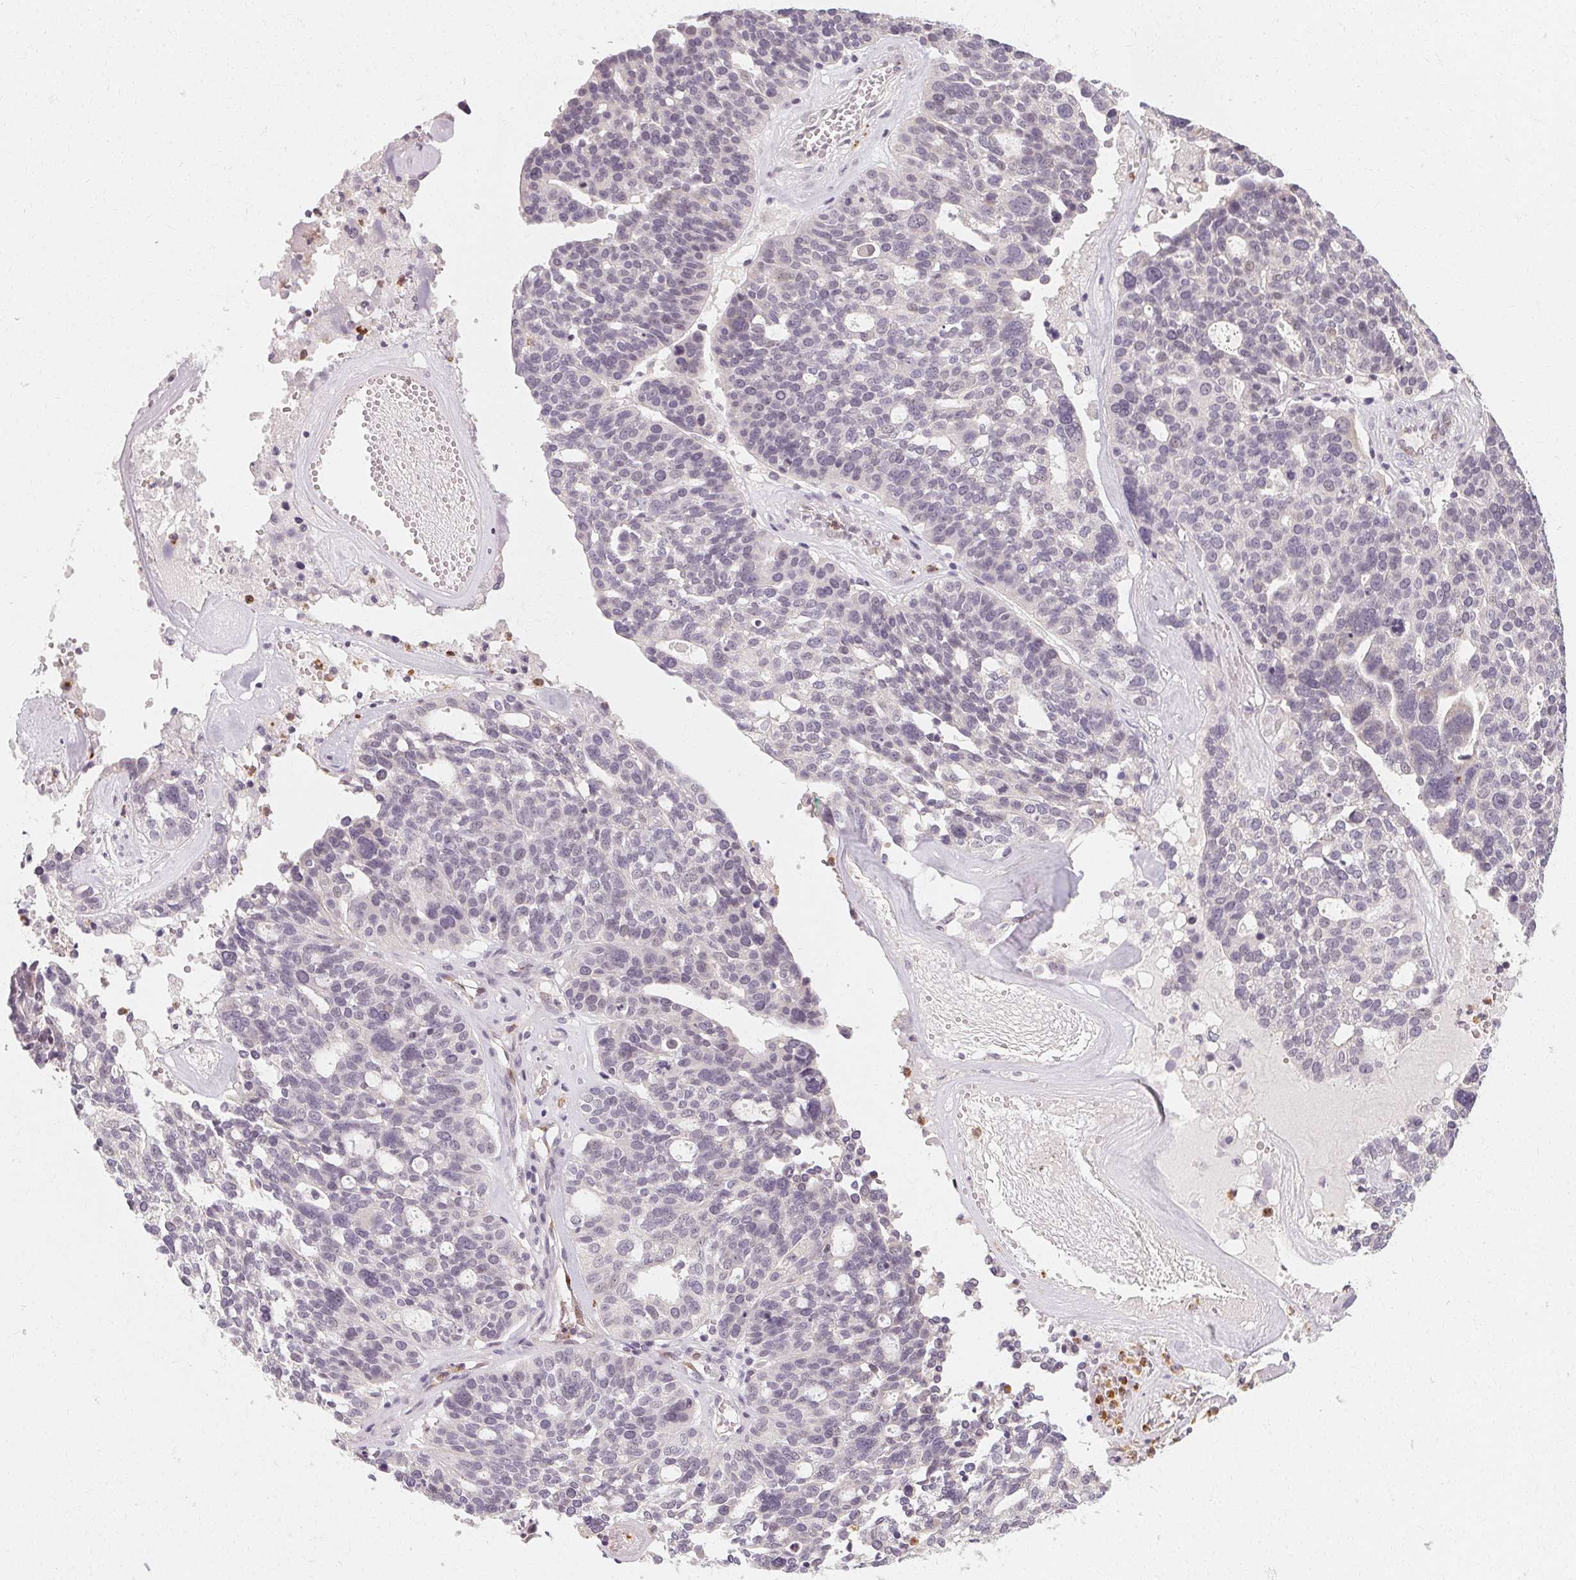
{"staining": {"intensity": "negative", "quantity": "none", "location": "none"}, "tissue": "ovarian cancer", "cell_type": "Tumor cells", "image_type": "cancer", "snomed": [{"axis": "morphology", "description": "Cystadenocarcinoma, serous, NOS"}, {"axis": "topography", "description": "Ovary"}], "caption": "Histopathology image shows no protein expression in tumor cells of ovarian cancer tissue. (DAB (3,3'-diaminobenzidine) IHC visualized using brightfield microscopy, high magnification).", "gene": "CLCNKB", "patient": {"sex": "female", "age": 59}}